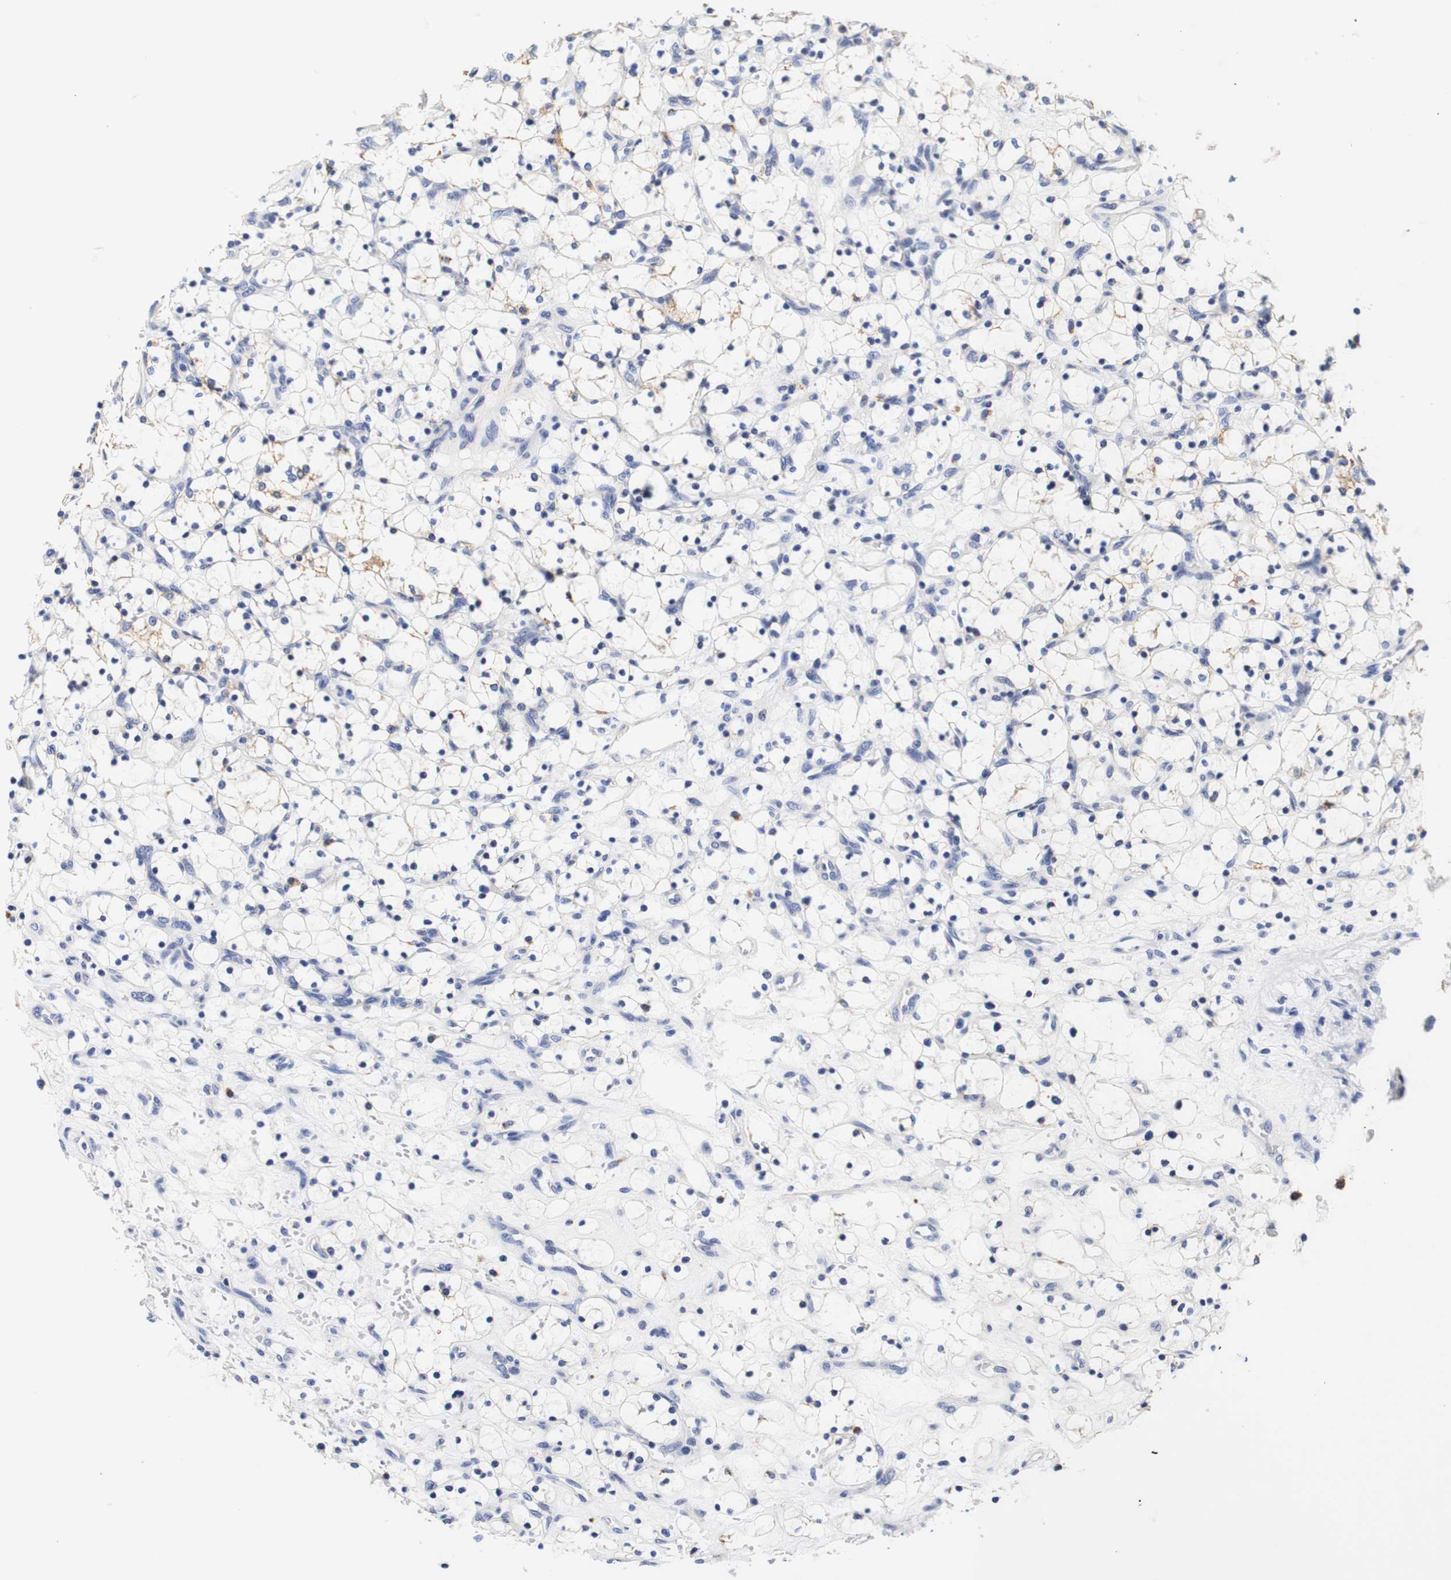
{"staining": {"intensity": "weak", "quantity": "<25%", "location": "cytoplasmic/membranous"}, "tissue": "renal cancer", "cell_type": "Tumor cells", "image_type": "cancer", "snomed": [{"axis": "morphology", "description": "Adenocarcinoma, NOS"}, {"axis": "topography", "description": "Kidney"}], "caption": "Human renal cancer (adenocarcinoma) stained for a protein using immunohistochemistry (IHC) exhibits no staining in tumor cells.", "gene": "CAMK4", "patient": {"sex": "female", "age": 69}}